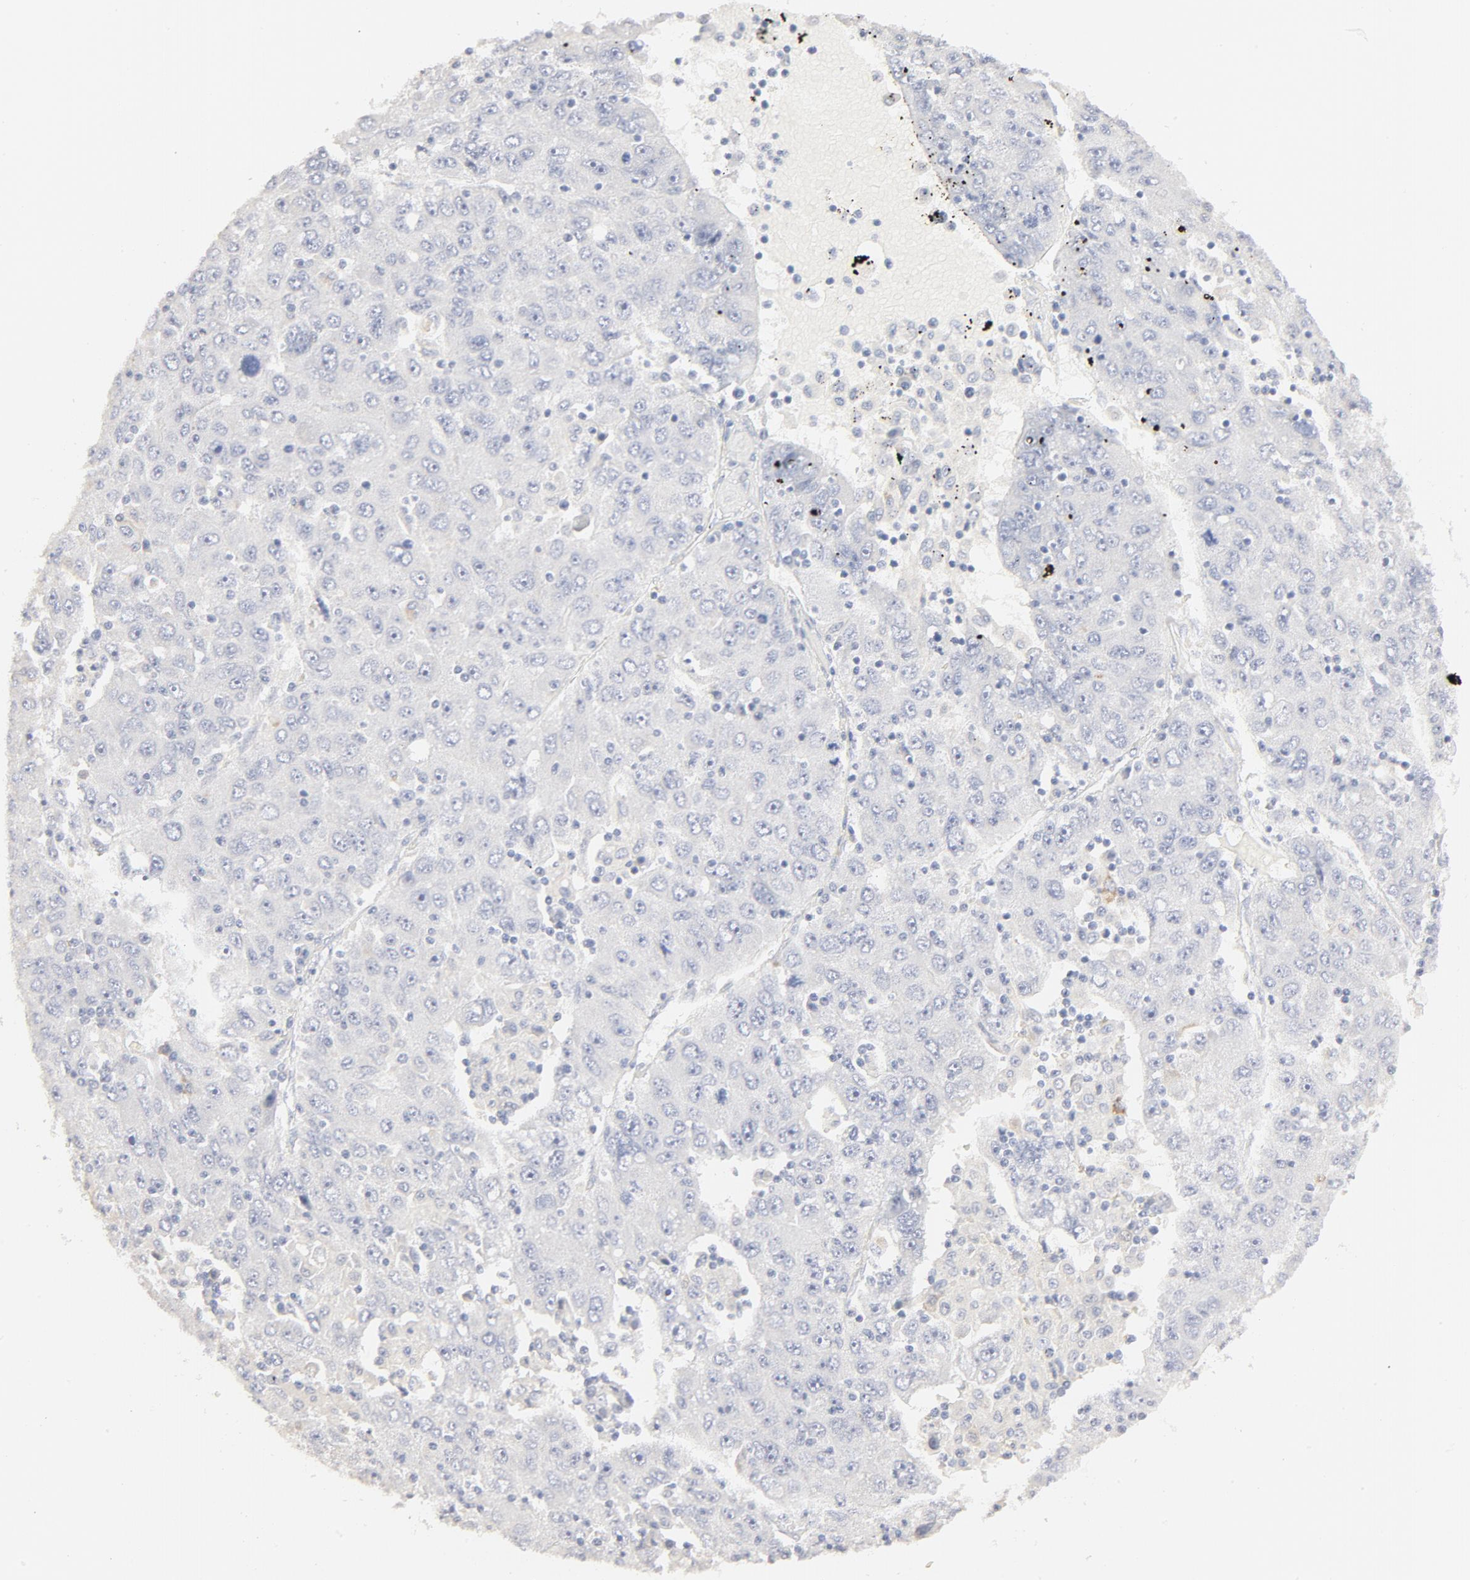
{"staining": {"intensity": "negative", "quantity": "none", "location": "none"}, "tissue": "liver cancer", "cell_type": "Tumor cells", "image_type": "cancer", "snomed": [{"axis": "morphology", "description": "Carcinoma, Hepatocellular, NOS"}, {"axis": "topography", "description": "Liver"}], "caption": "A high-resolution photomicrograph shows immunohistochemistry (IHC) staining of liver cancer (hepatocellular carcinoma), which shows no significant positivity in tumor cells.", "gene": "FCGBP", "patient": {"sex": "male", "age": 49}}